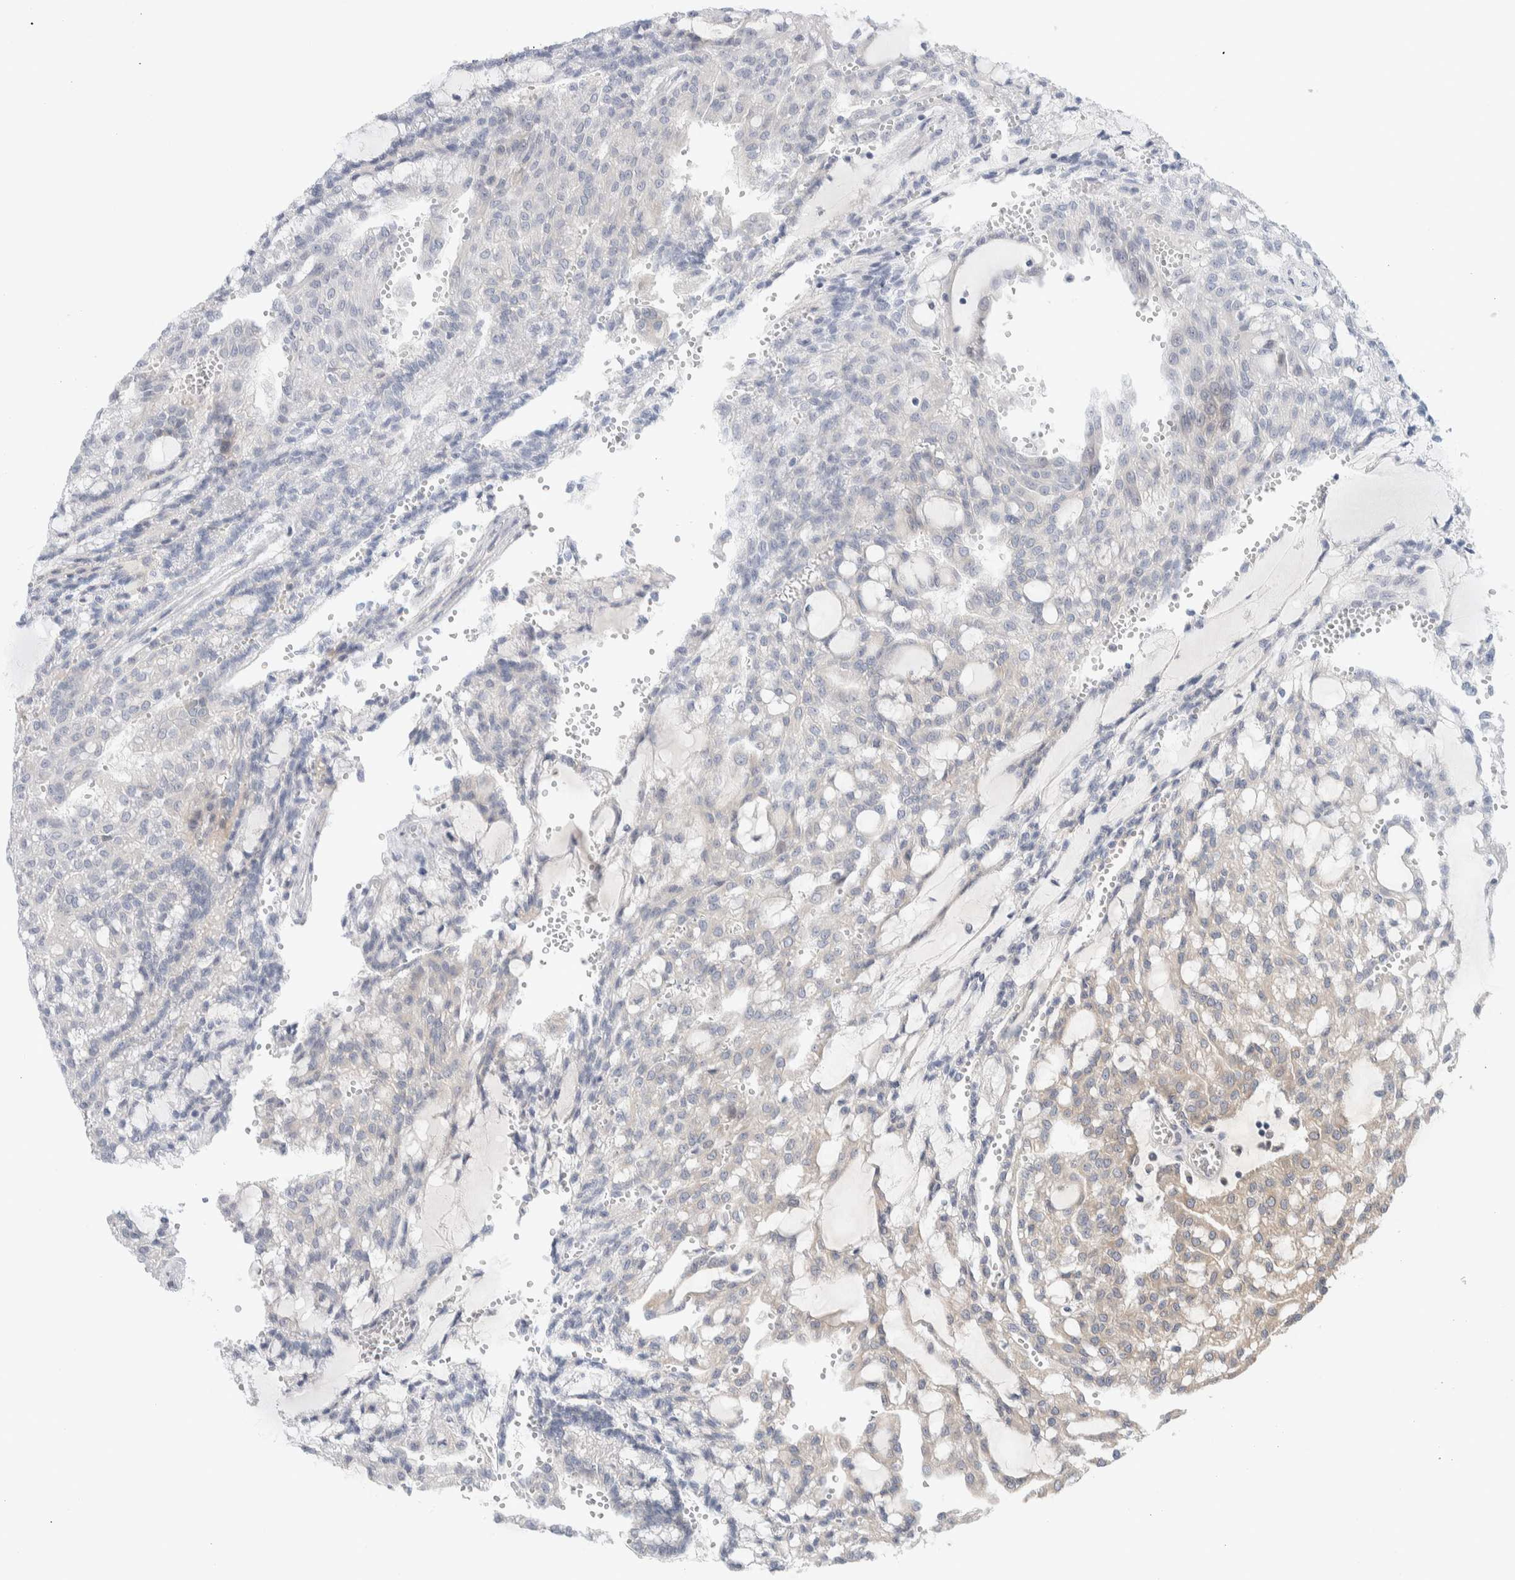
{"staining": {"intensity": "weak", "quantity": "<25%", "location": "cytoplasmic/membranous"}, "tissue": "renal cancer", "cell_type": "Tumor cells", "image_type": "cancer", "snomed": [{"axis": "morphology", "description": "Adenocarcinoma, NOS"}, {"axis": "topography", "description": "Kidney"}], "caption": "An immunohistochemistry (IHC) photomicrograph of renal cancer (adenocarcinoma) is shown. There is no staining in tumor cells of renal cancer (adenocarcinoma).", "gene": "RUSF1", "patient": {"sex": "male", "age": 63}}